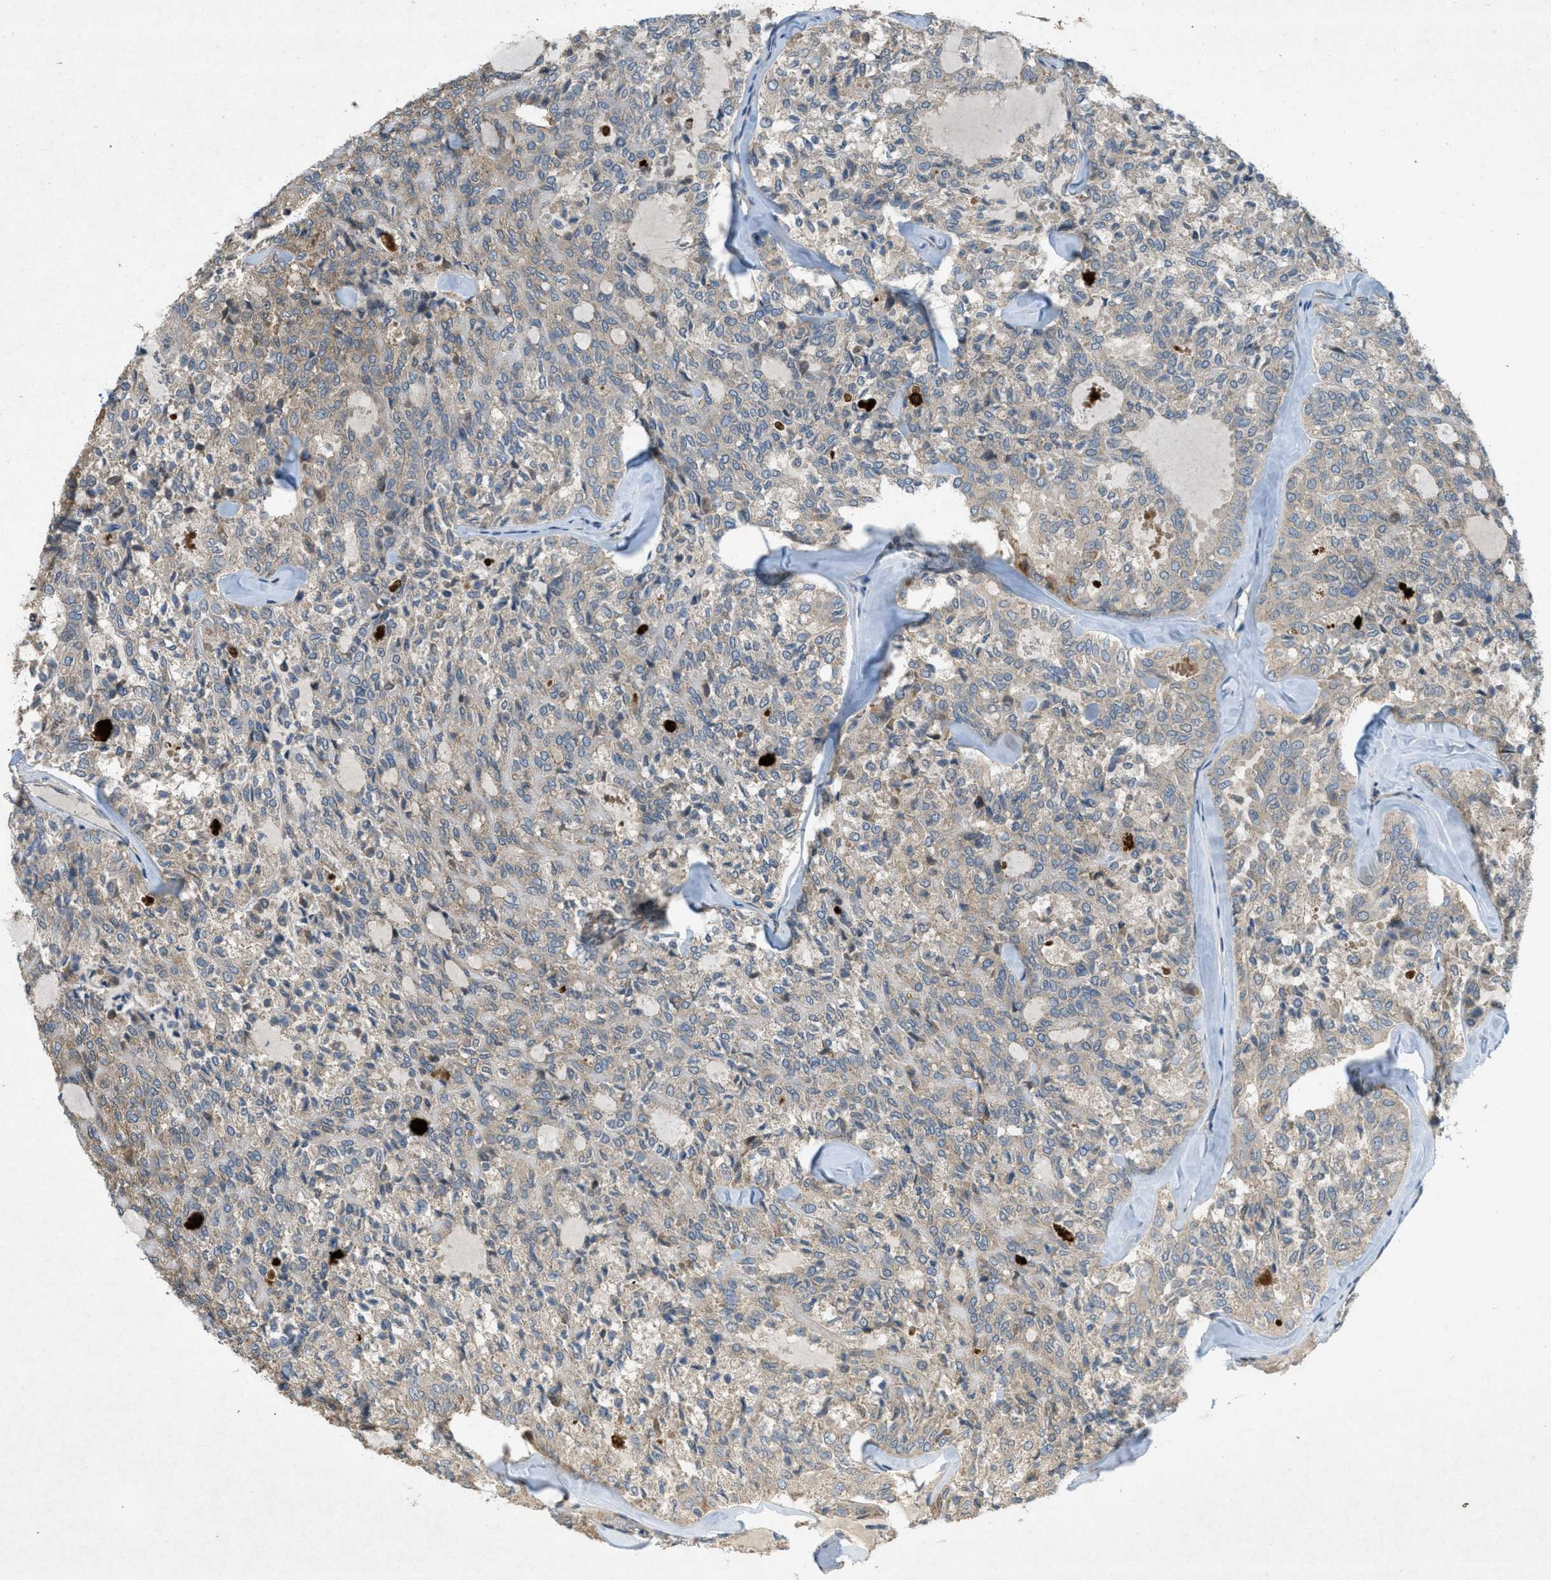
{"staining": {"intensity": "weak", "quantity": ">75%", "location": "cytoplasmic/membranous"}, "tissue": "thyroid cancer", "cell_type": "Tumor cells", "image_type": "cancer", "snomed": [{"axis": "morphology", "description": "Follicular adenoma carcinoma, NOS"}, {"axis": "topography", "description": "Thyroid gland"}], "caption": "The histopathology image reveals a brown stain indicating the presence of a protein in the cytoplasmic/membranous of tumor cells in thyroid follicular adenoma carcinoma.", "gene": "ADCY6", "patient": {"sex": "male", "age": 75}}